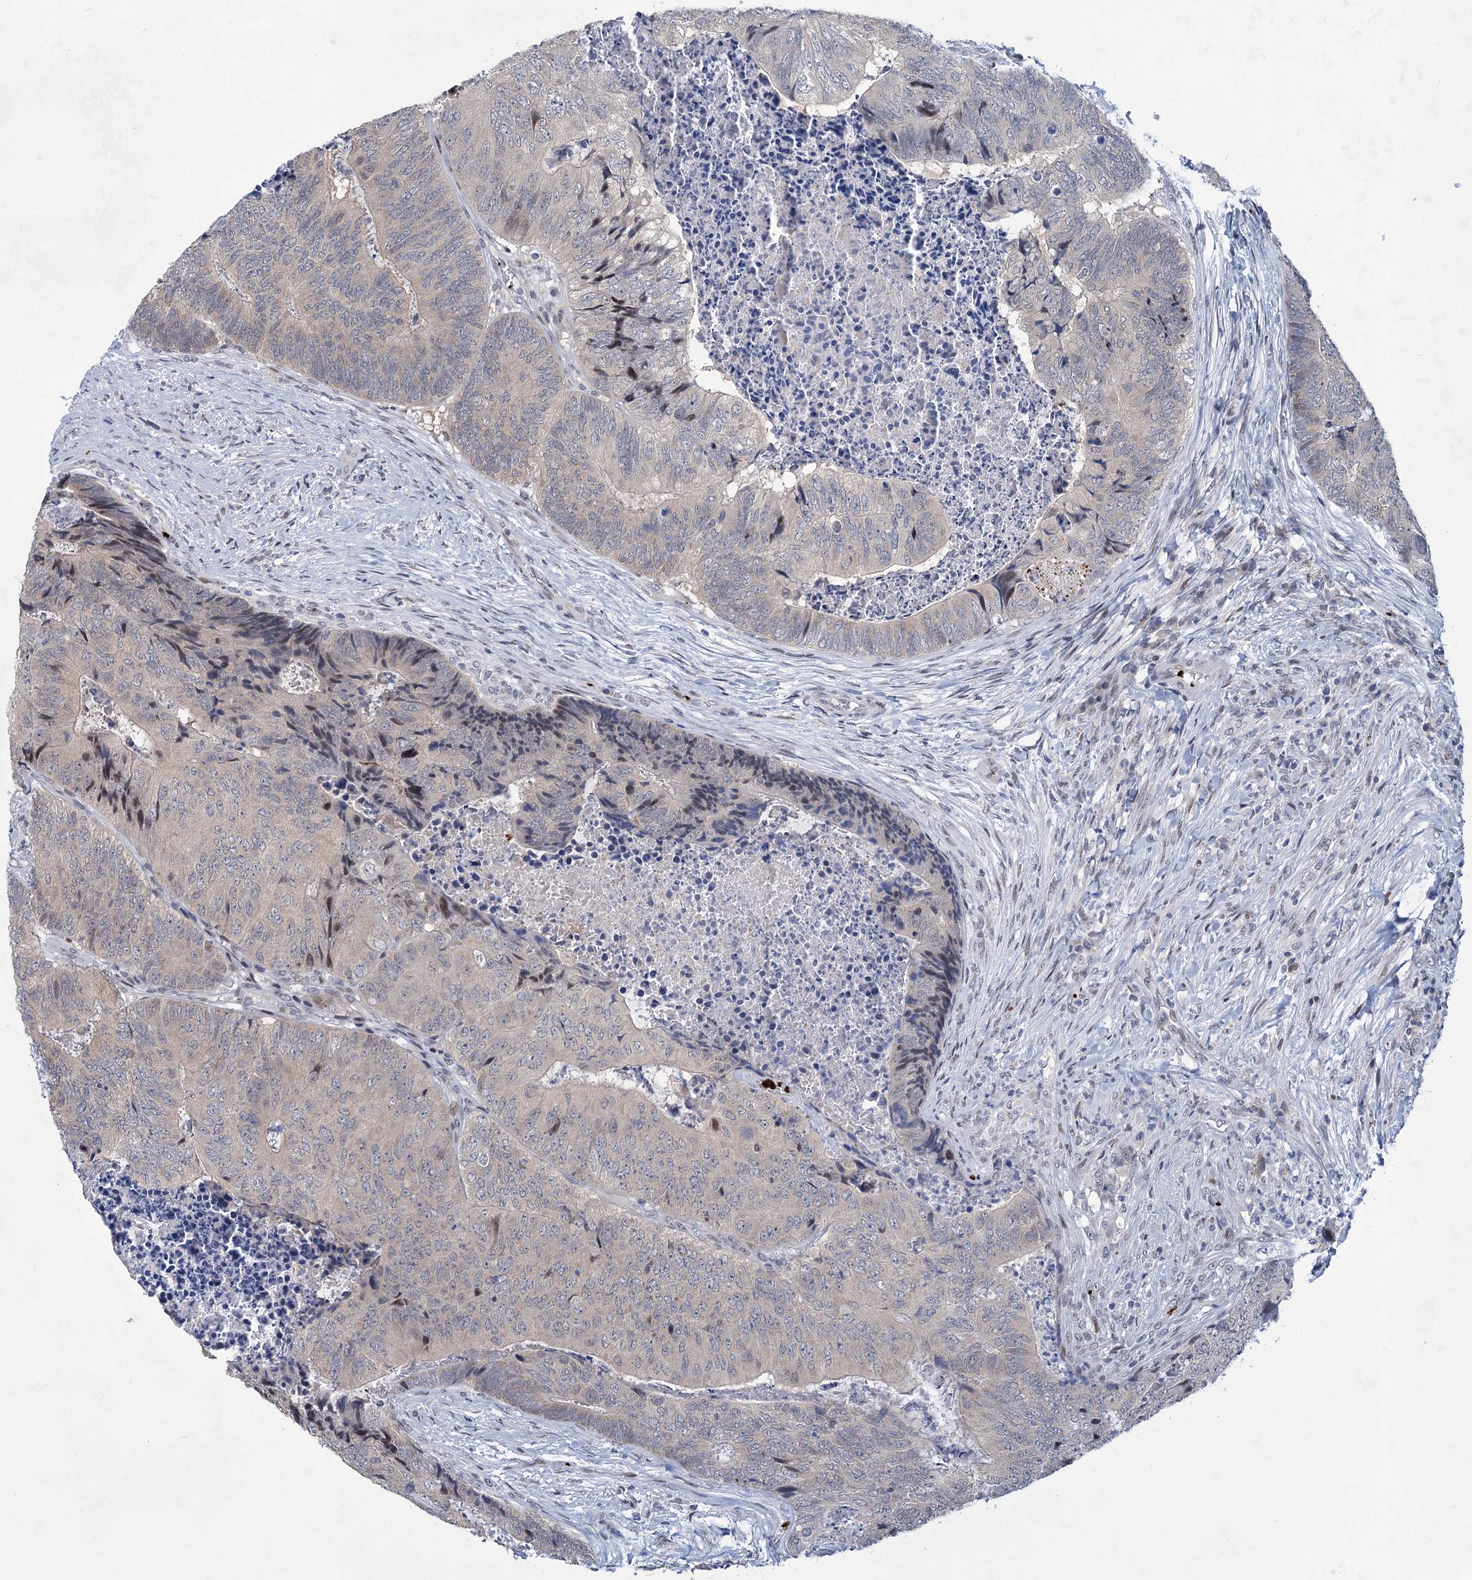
{"staining": {"intensity": "negative", "quantity": "none", "location": "none"}, "tissue": "colorectal cancer", "cell_type": "Tumor cells", "image_type": "cancer", "snomed": [{"axis": "morphology", "description": "Adenocarcinoma, NOS"}, {"axis": "topography", "description": "Colon"}], "caption": "Immunohistochemistry image of neoplastic tissue: human colorectal adenocarcinoma stained with DAB shows no significant protein staining in tumor cells. Nuclei are stained in blue.", "gene": "MON2", "patient": {"sex": "female", "age": 67}}